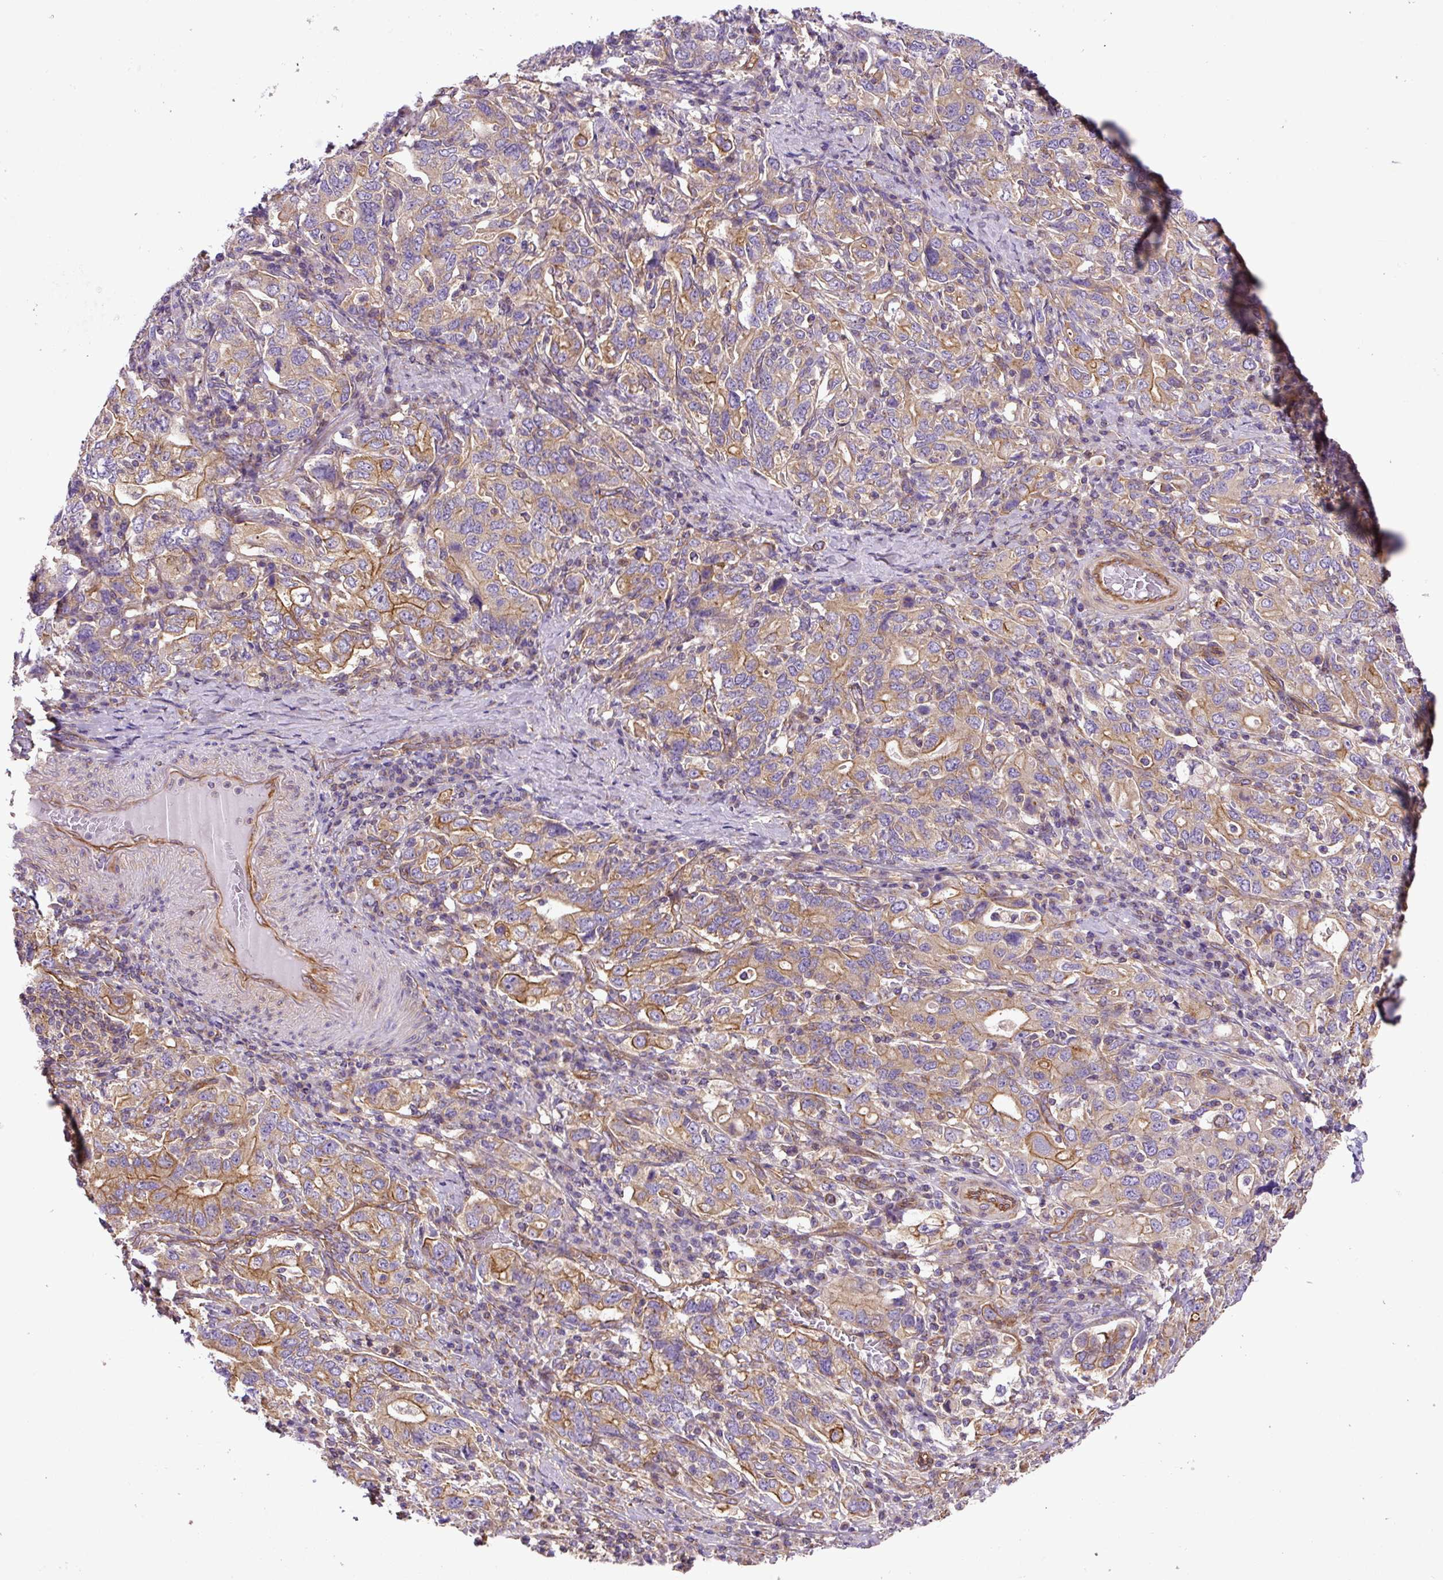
{"staining": {"intensity": "moderate", "quantity": "25%-75%", "location": "cytoplasmic/membranous"}, "tissue": "stomach cancer", "cell_type": "Tumor cells", "image_type": "cancer", "snomed": [{"axis": "morphology", "description": "Adenocarcinoma, NOS"}, {"axis": "topography", "description": "Stomach, upper"}, {"axis": "topography", "description": "Stomach"}], "caption": "Protein staining exhibits moderate cytoplasmic/membranous staining in about 25%-75% of tumor cells in stomach adenocarcinoma.", "gene": "DCTN1", "patient": {"sex": "male", "age": 62}}